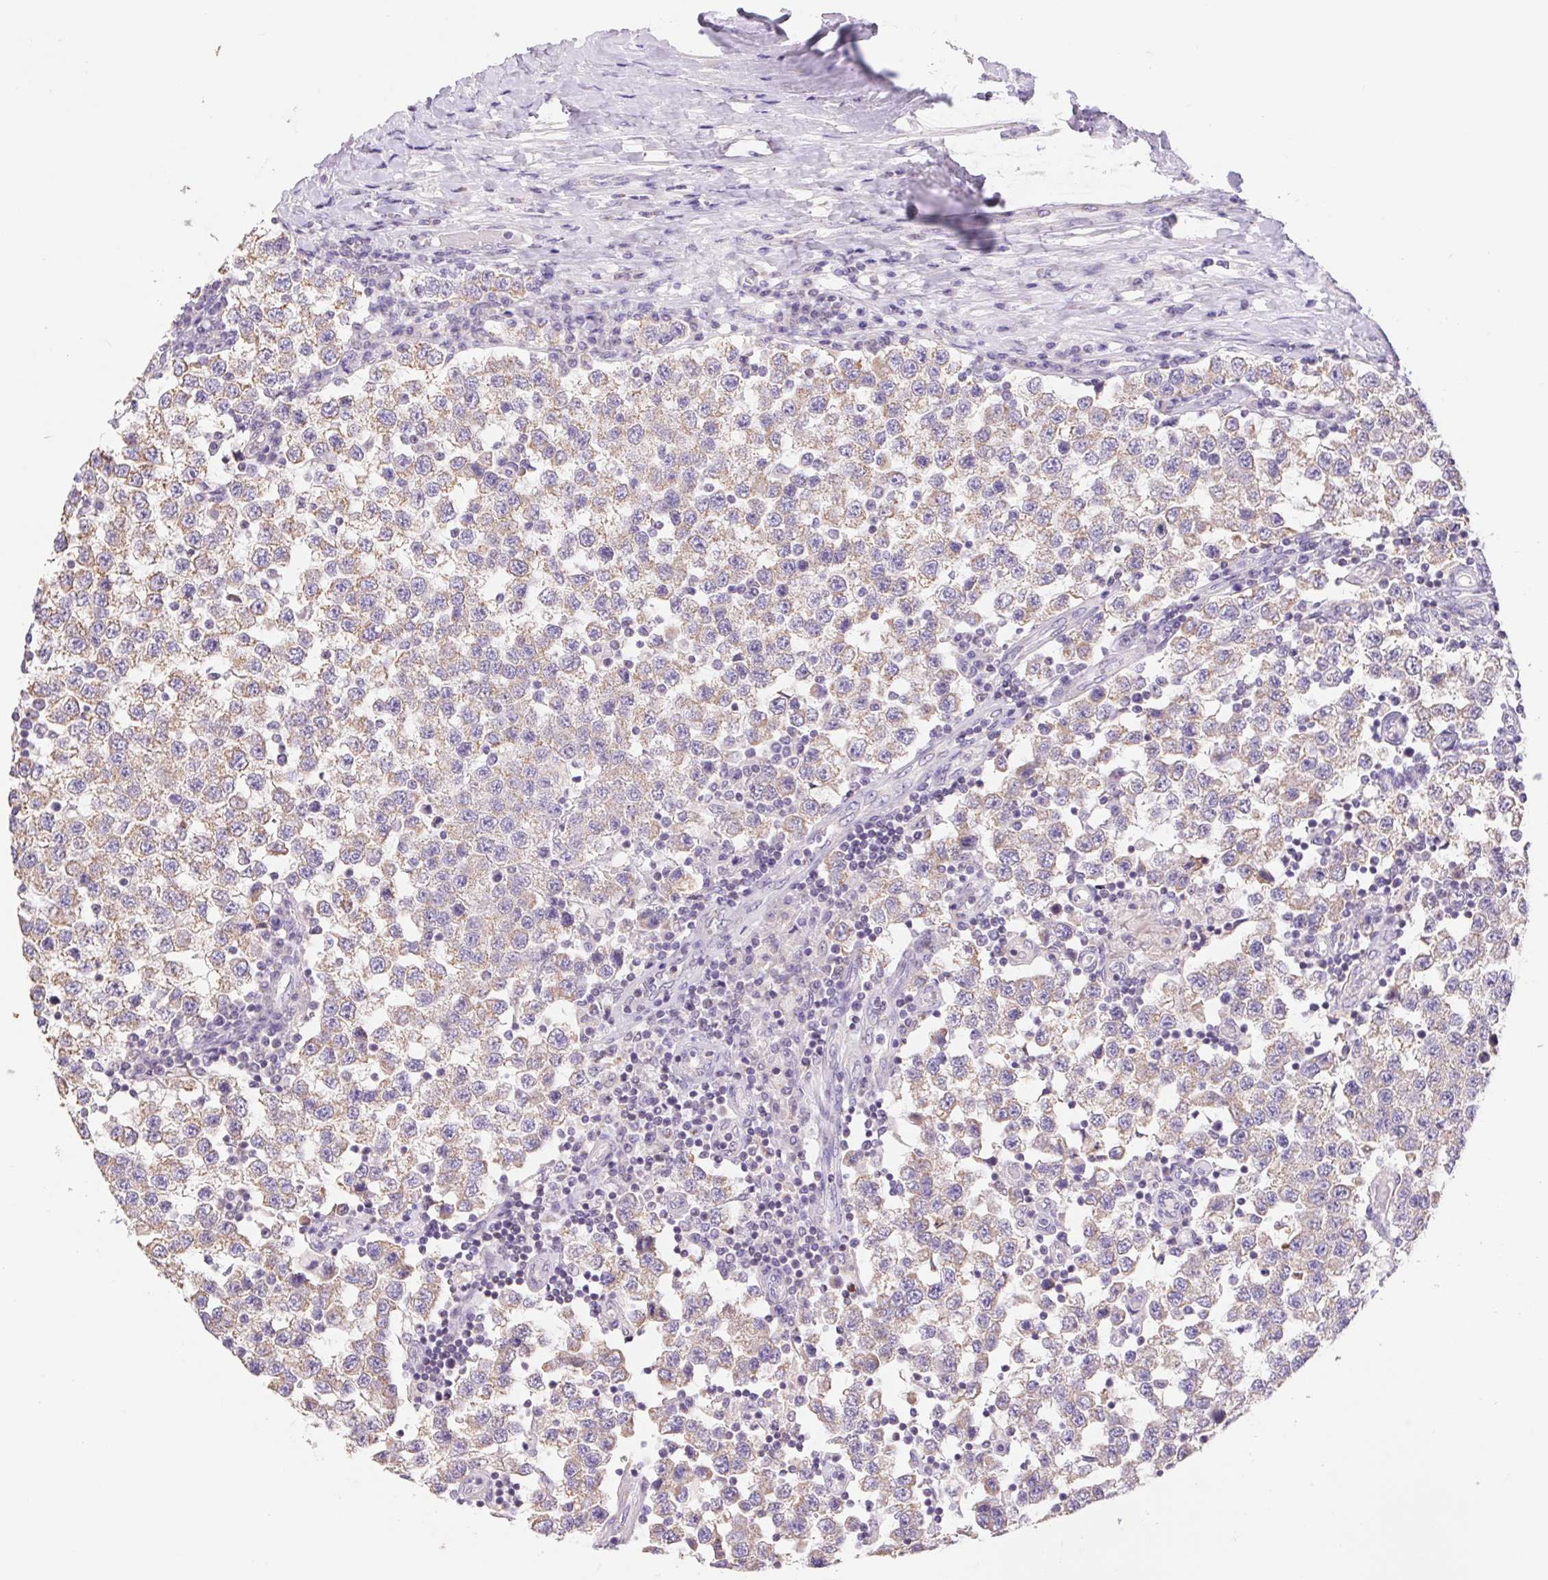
{"staining": {"intensity": "weak", "quantity": "25%-75%", "location": "cytoplasmic/membranous"}, "tissue": "testis cancer", "cell_type": "Tumor cells", "image_type": "cancer", "snomed": [{"axis": "morphology", "description": "Seminoma, NOS"}, {"axis": "topography", "description": "Testis"}], "caption": "Brown immunohistochemical staining in testis cancer (seminoma) demonstrates weak cytoplasmic/membranous expression in approximately 25%-75% of tumor cells.", "gene": "FKBP6", "patient": {"sex": "male", "age": 34}}